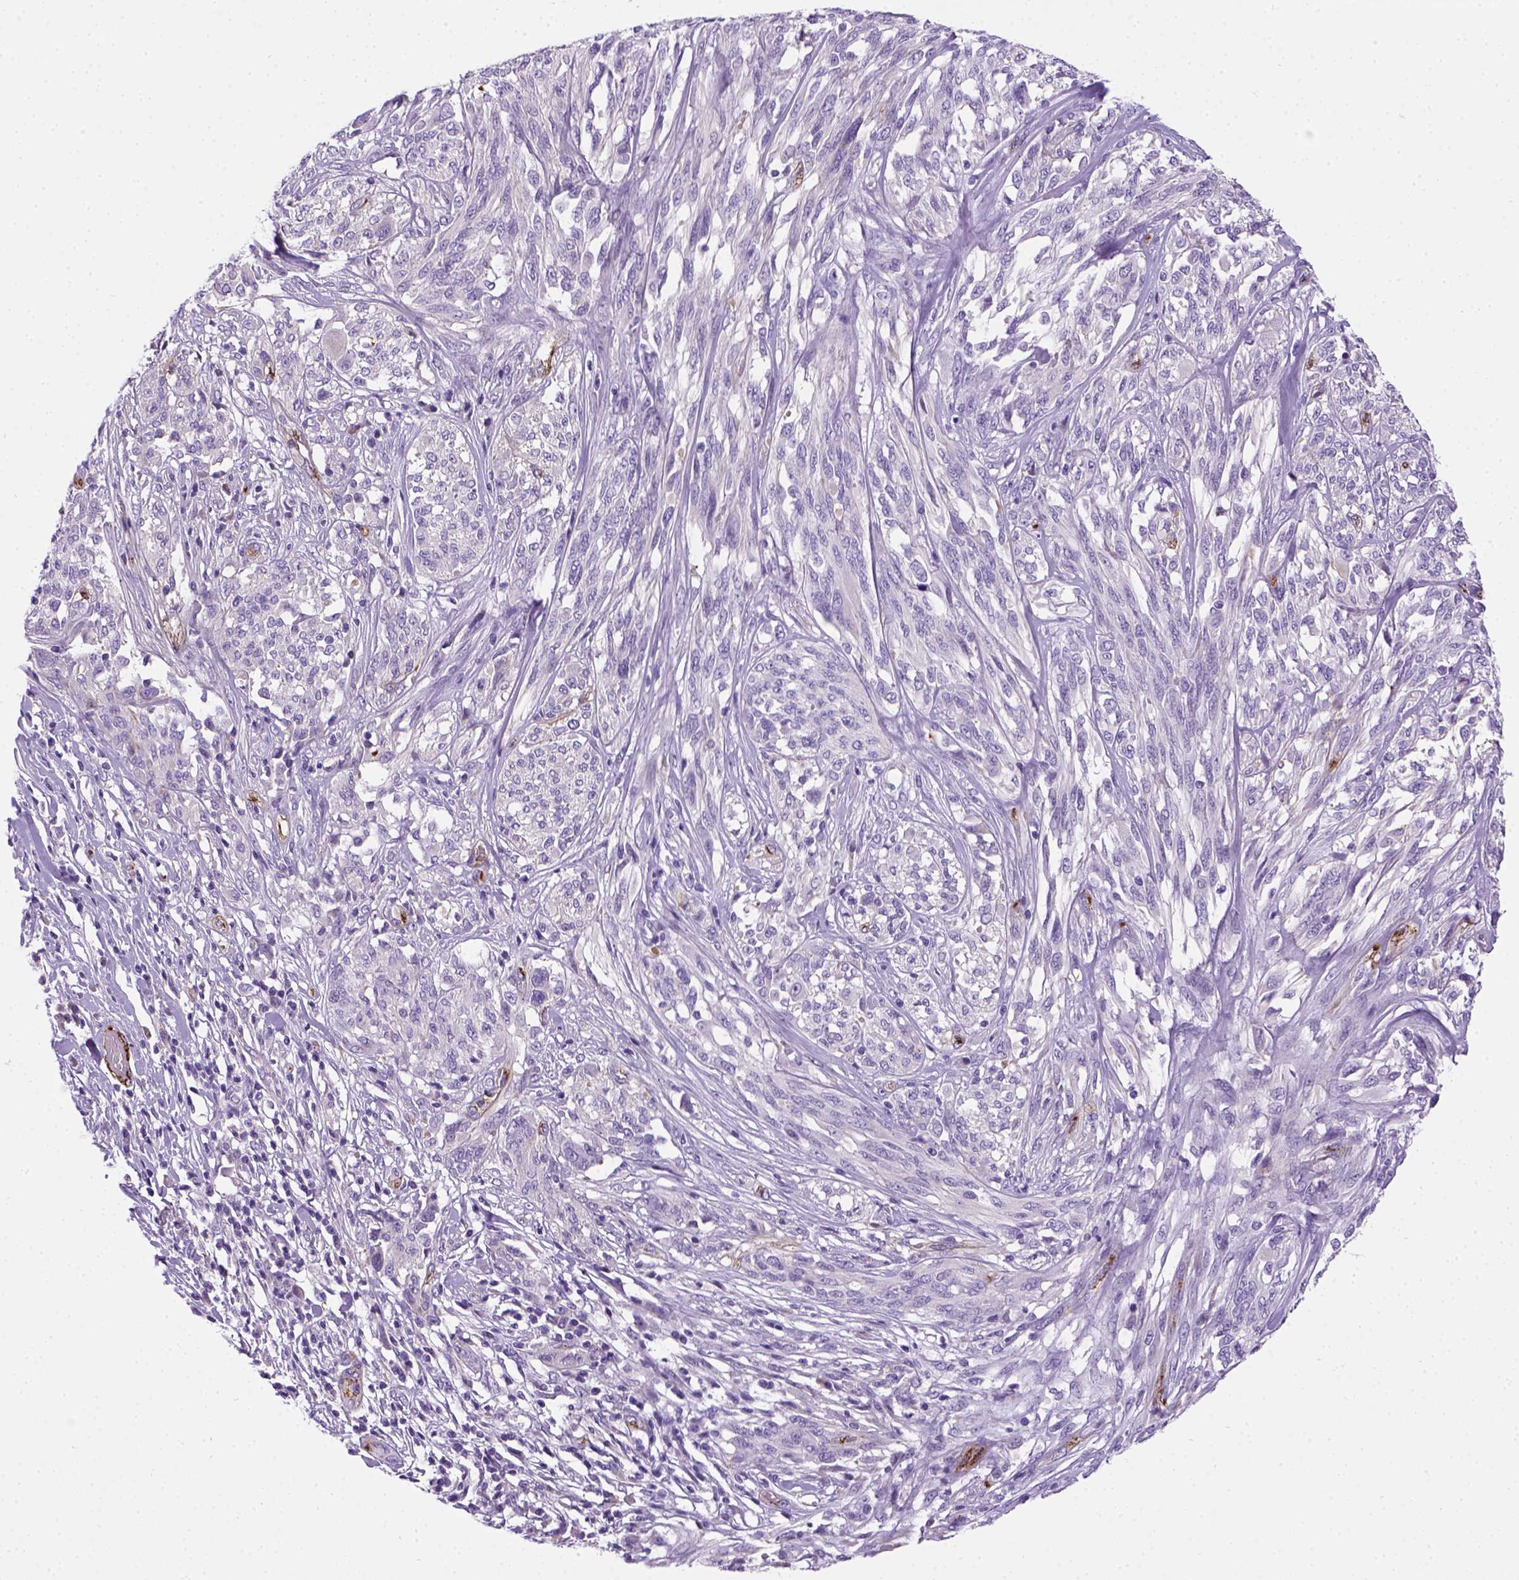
{"staining": {"intensity": "negative", "quantity": "none", "location": "none"}, "tissue": "melanoma", "cell_type": "Tumor cells", "image_type": "cancer", "snomed": [{"axis": "morphology", "description": "Malignant melanoma, NOS"}, {"axis": "topography", "description": "Skin"}], "caption": "A micrograph of human malignant melanoma is negative for staining in tumor cells.", "gene": "VWF", "patient": {"sex": "female", "age": 91}}